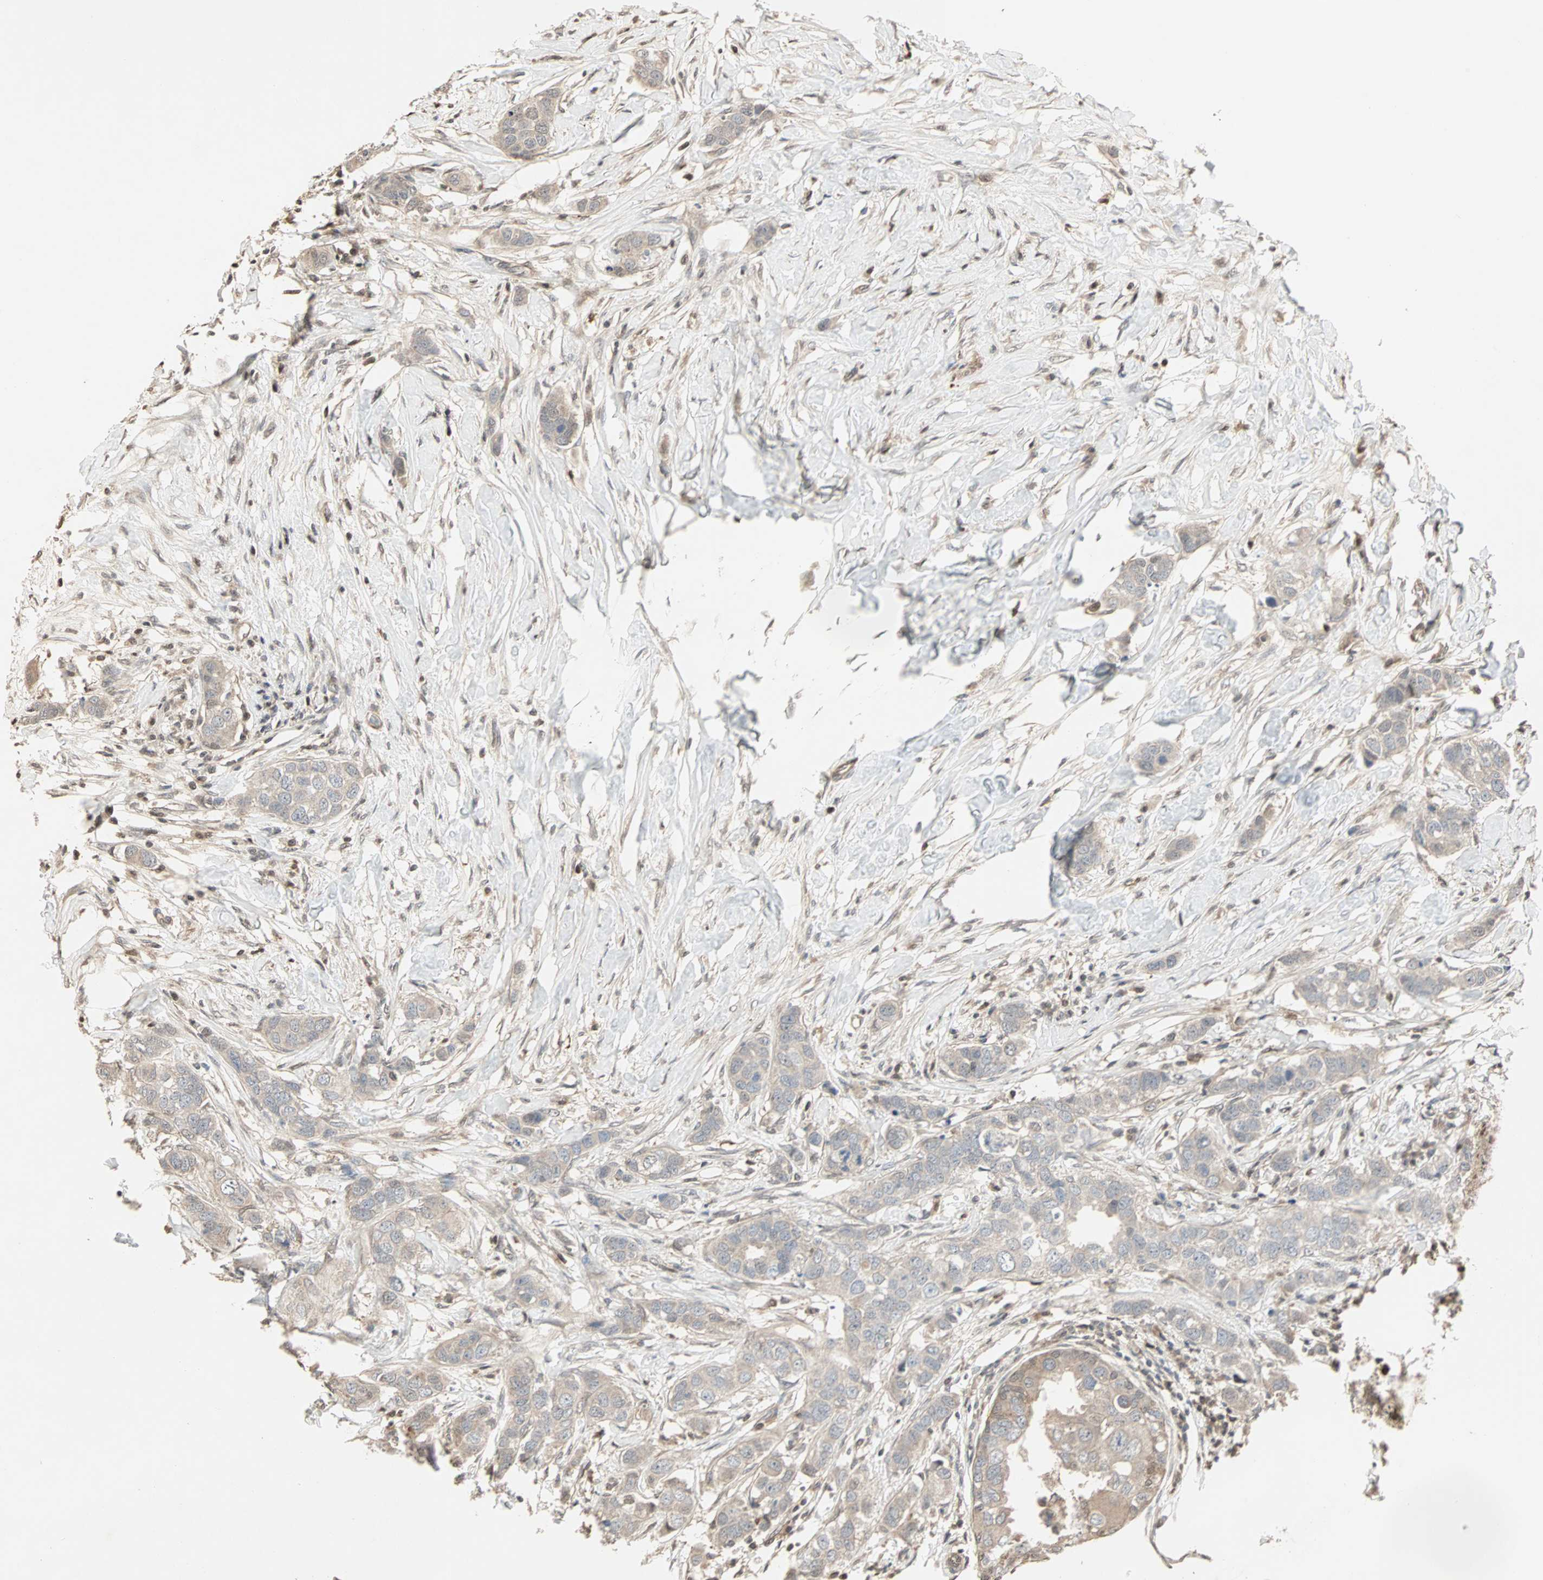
{"staining": {"intensity": "weak", "quantity": ">75%", "location": "cytoplasmic/membranous"}, "tissue": "breast cancer", "cell_type": "Tumor cells", "image_type": "cancer", "snomed": [{"axis": "morphology", "description": "Duct carcinoma"}, {"axis": "topography", "description": "Breast"}], "caption": "Immunohistochemistry (IHC) of human breast cancer reveals low levels of weak cytoplasmic/membranous positivity in approximately >75% of tumor cells.", "gene": "DRG2", "patient": {"sex": "female", "age": 50}}